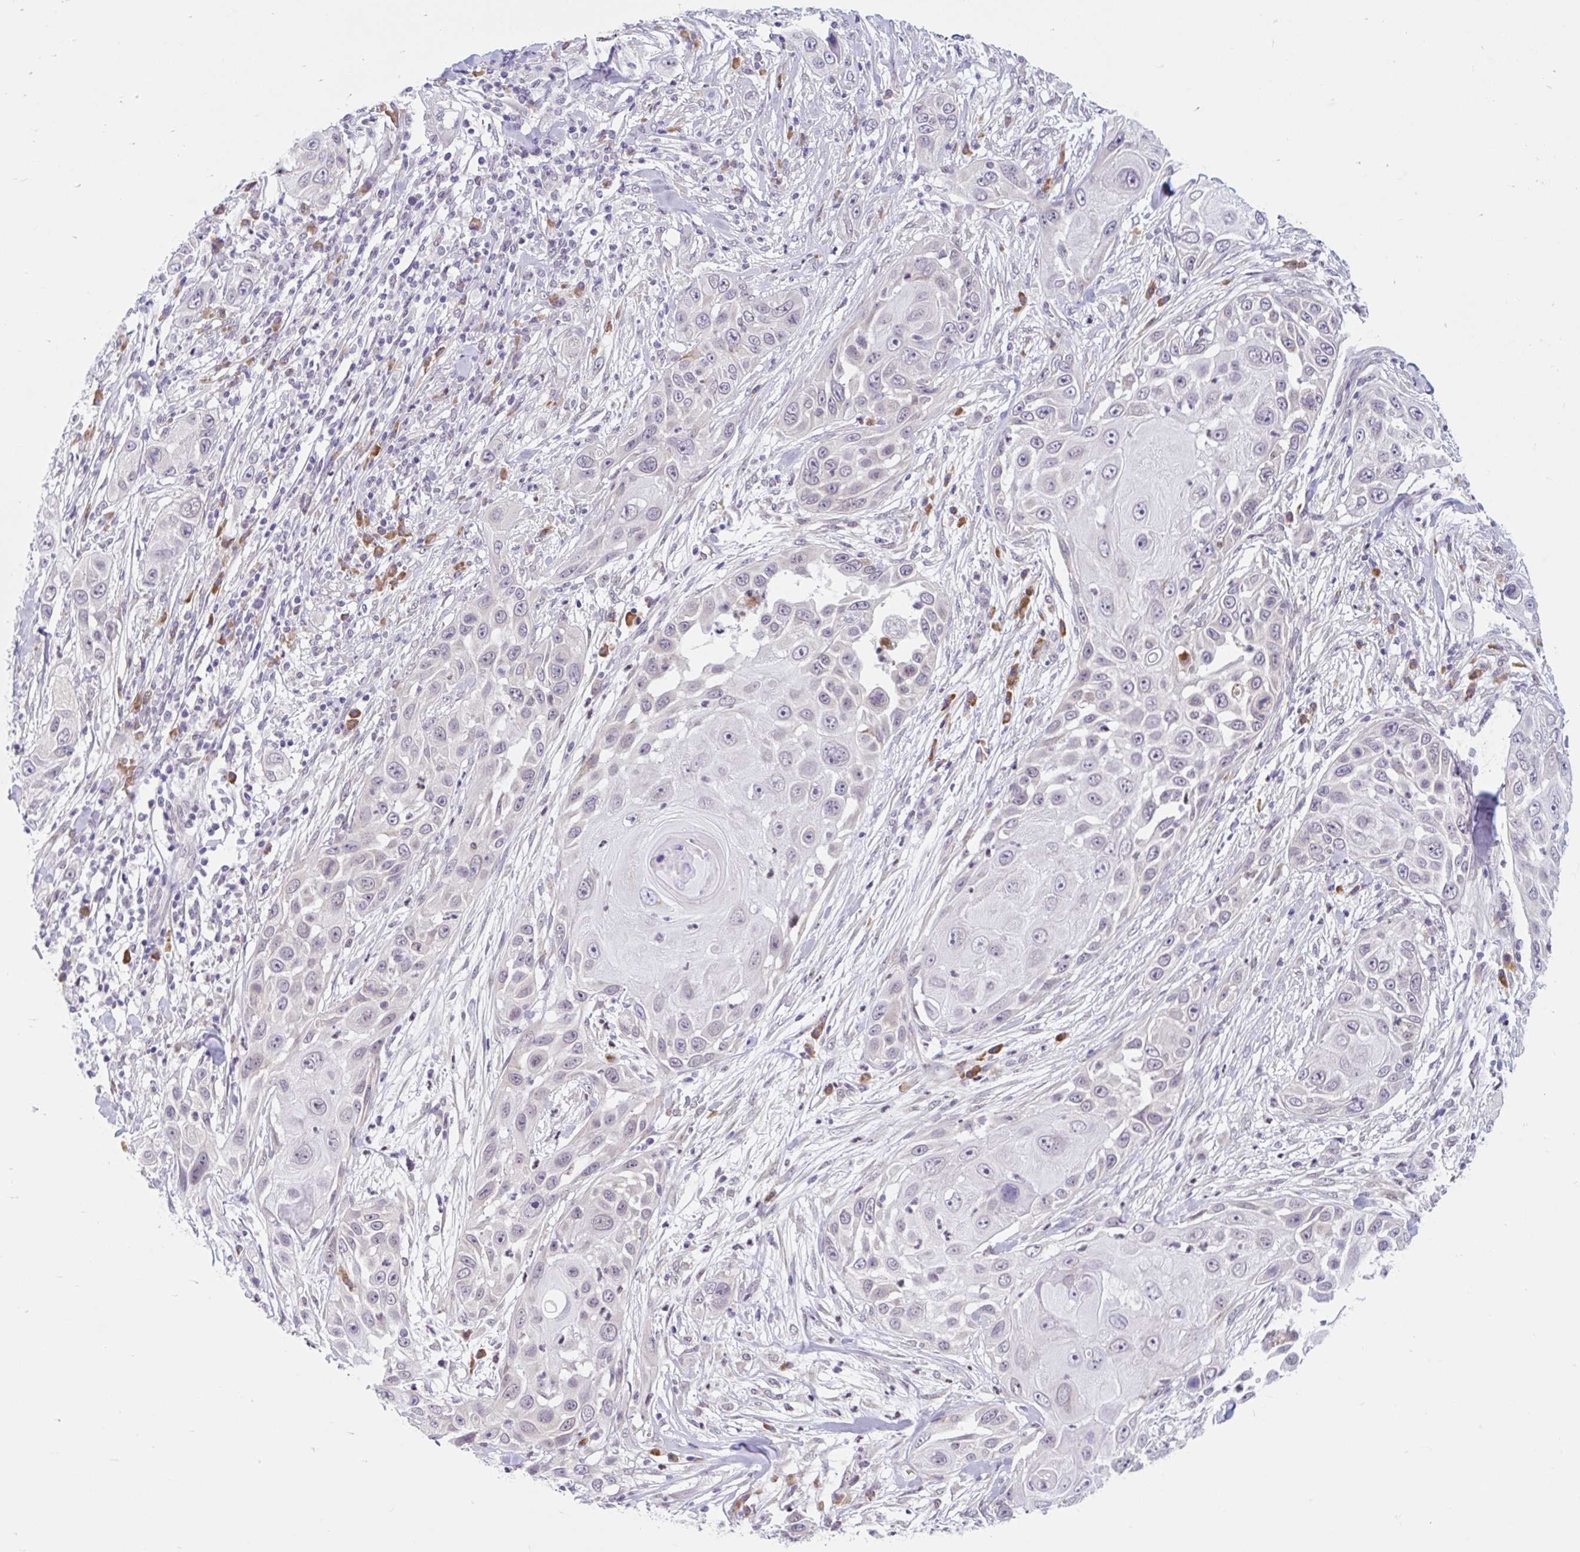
{"staining": {"intensity": "negative", "quantity": "none", "location": "none"}, "tissue": "skin cancer", "cell_type": "Tumor cells", "image_type": "cancer", "snomed": [{"axis": "morphology", "description": "Squamous cell carcinoma, NOS"}, {"axis": "topography", "description": "Skin"}], "caption": "An immunohistochemistry (IHC) histopathology image of skin cancer is shown. There is no staining in tumor cells of skin cancer. (DAB (3,3'-diaminobenzidine) immunohistochemistry visualized using brightfield microscopy, high magnification).", "gene": "SRSF10", "patient": {"sex": "female", "age": 44}}